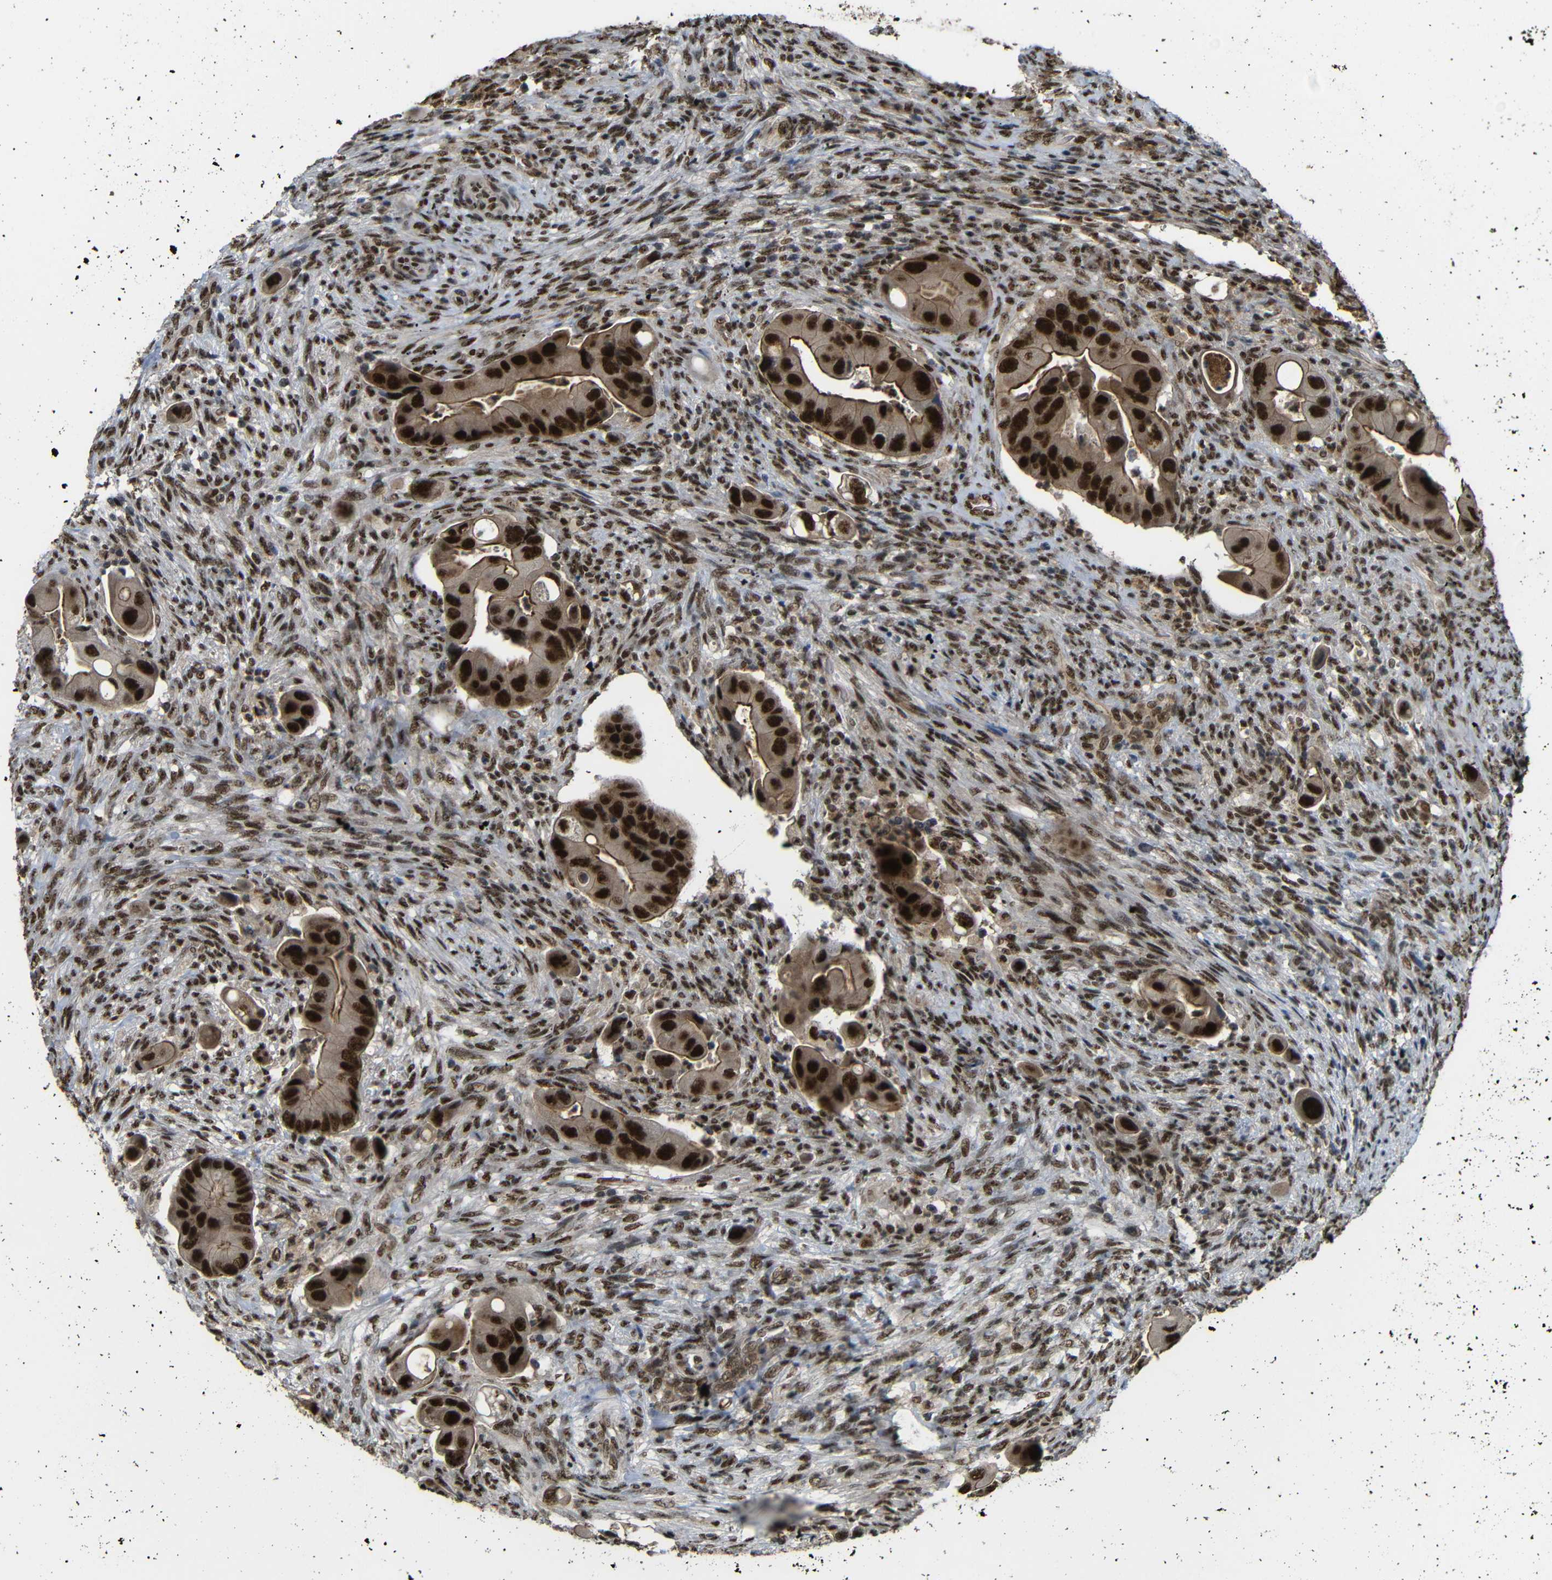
{"staining": {"intensity": "strong", "quantity": ">75%", "location": "cytoplasmic/membranous,nuclear"}, "tissue": "colorectal cancer", "cell_type": "Tumor cells", "image_type": "cancer", "snomed": [{"axis": "morphology", "description": "Adenocarcinoma, NOS"}, {"axis": "topography", "description": "Rectum"}], "caption": "Immunohistochemical staining of adenocarcinoma (colorectal) shows high levels of strong cytoplasmic/membranous and nuclear protein positivity in about >75% of tumor cells.", "gene": "TCF7L2", "patient": {"sex": "female", "age": 57}}